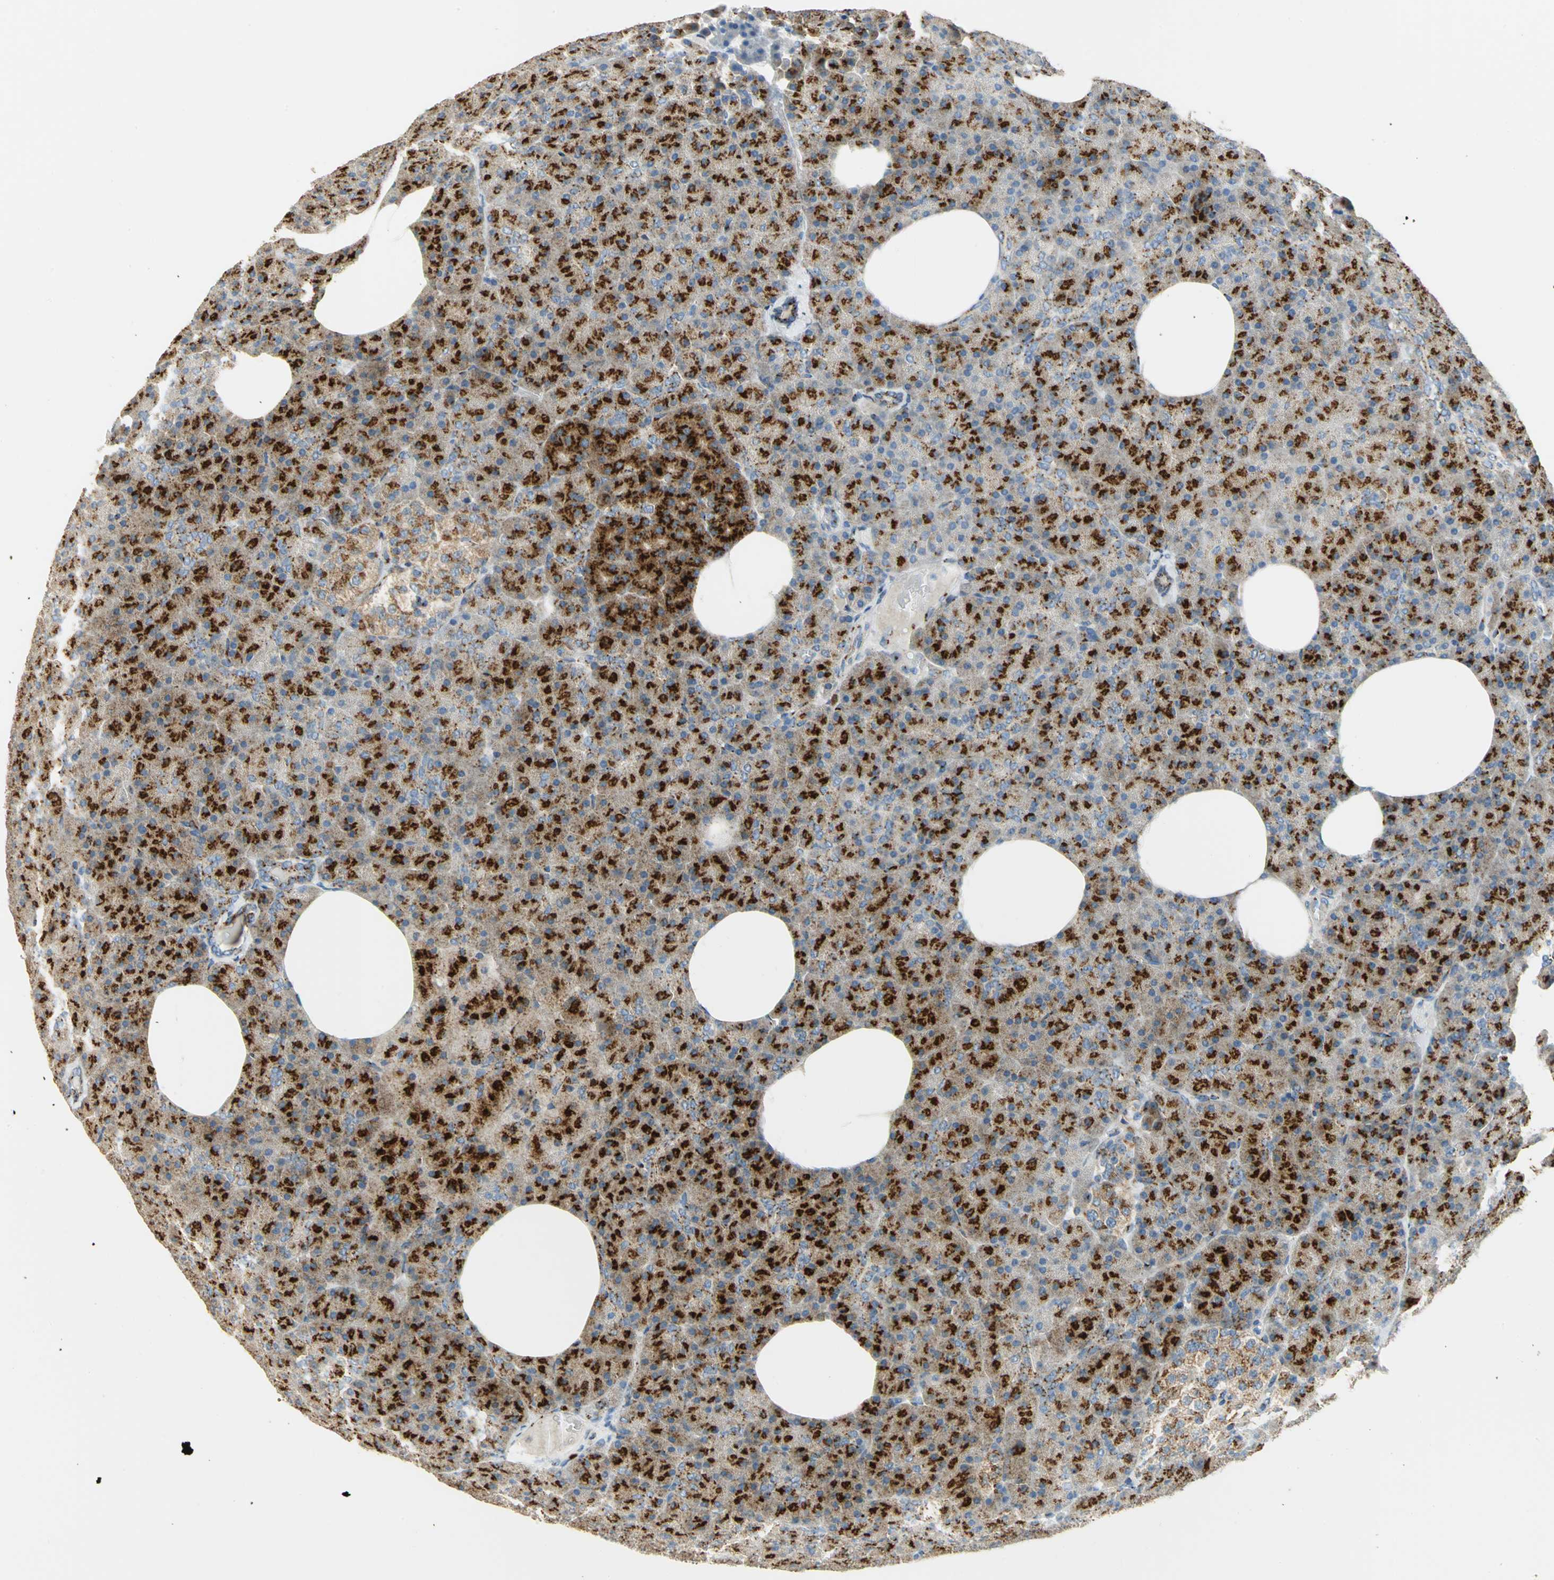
{"staining": {"intensity": "strong", "quantity": ">75%", "location": "cytoplasmic/membranous"}, "tissue": "pancreas", "cell_type": "Exocrine glandular cells", "image_type": "normal", "snomed": [{"axis": "morphology", "description": "Normal tissue, NOS"}, {"axis": "topography", "description": "Pancreas"}], "caption": "Immunohistochemical staining of unremarkable human pancreas demonstrates >75% levels of strong cytoplasmic/membranous protein positivity in about >75% of exocrine glandular cells.", "gene": "GPR3", "patient": {"sex": "female", "age": 35}}